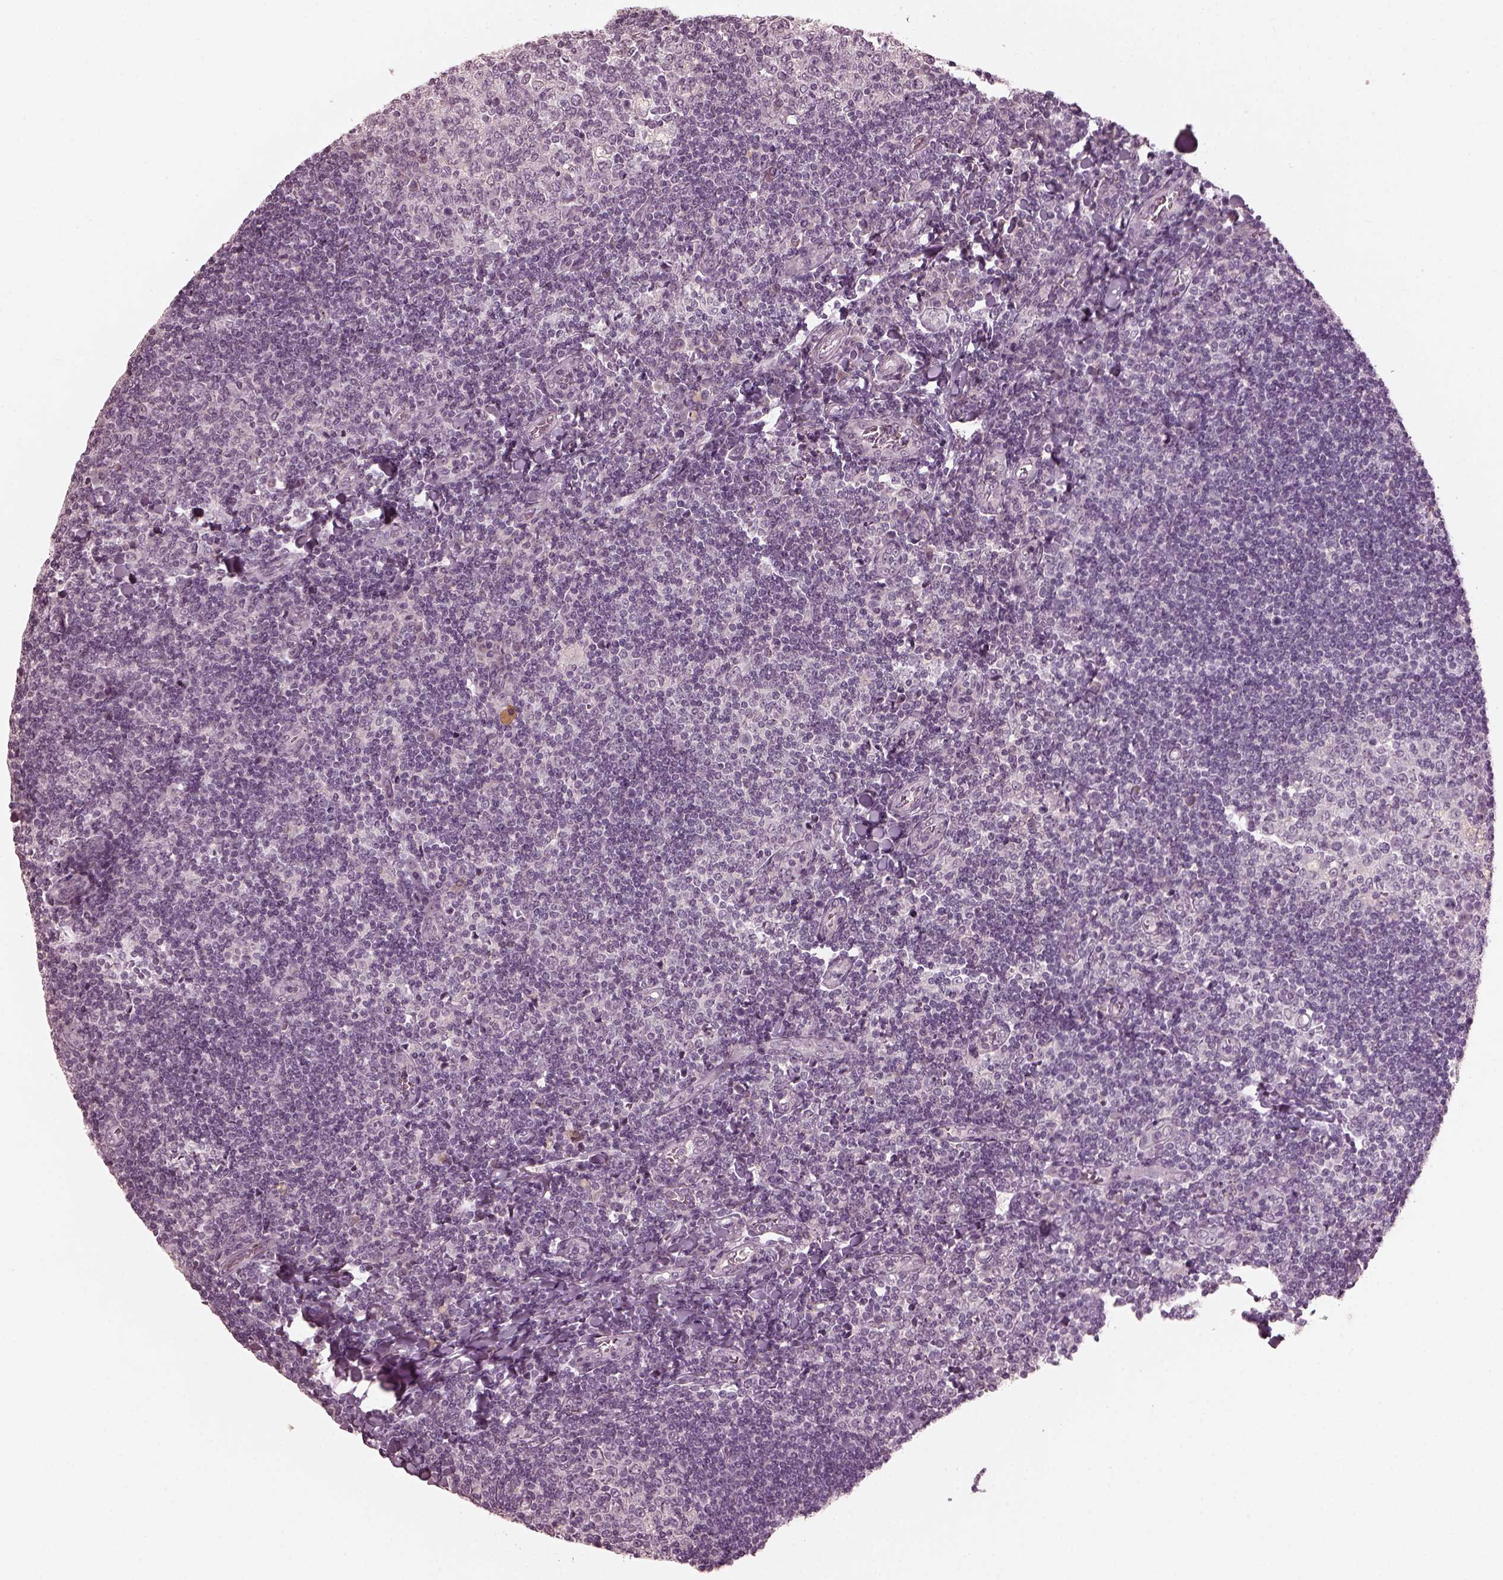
{"staining": {"intensity": "negative", "quantity": "none", "location": "none"}, "tissue": "tonsil", "cell_type": "Germinal center cells", "image_type": "normal", "snomed": [{"axis": "morphology", "description": "Normal tissue, NOS"}, {"axis": "topography", "description": "Tonsil"}], "caption": "Immunohistochemistry of unremarkable human tonsil demonstrates no staining in germinal center cells.", "gene": "RCVRN", "patient": {"sex": "female", "age": 12}}